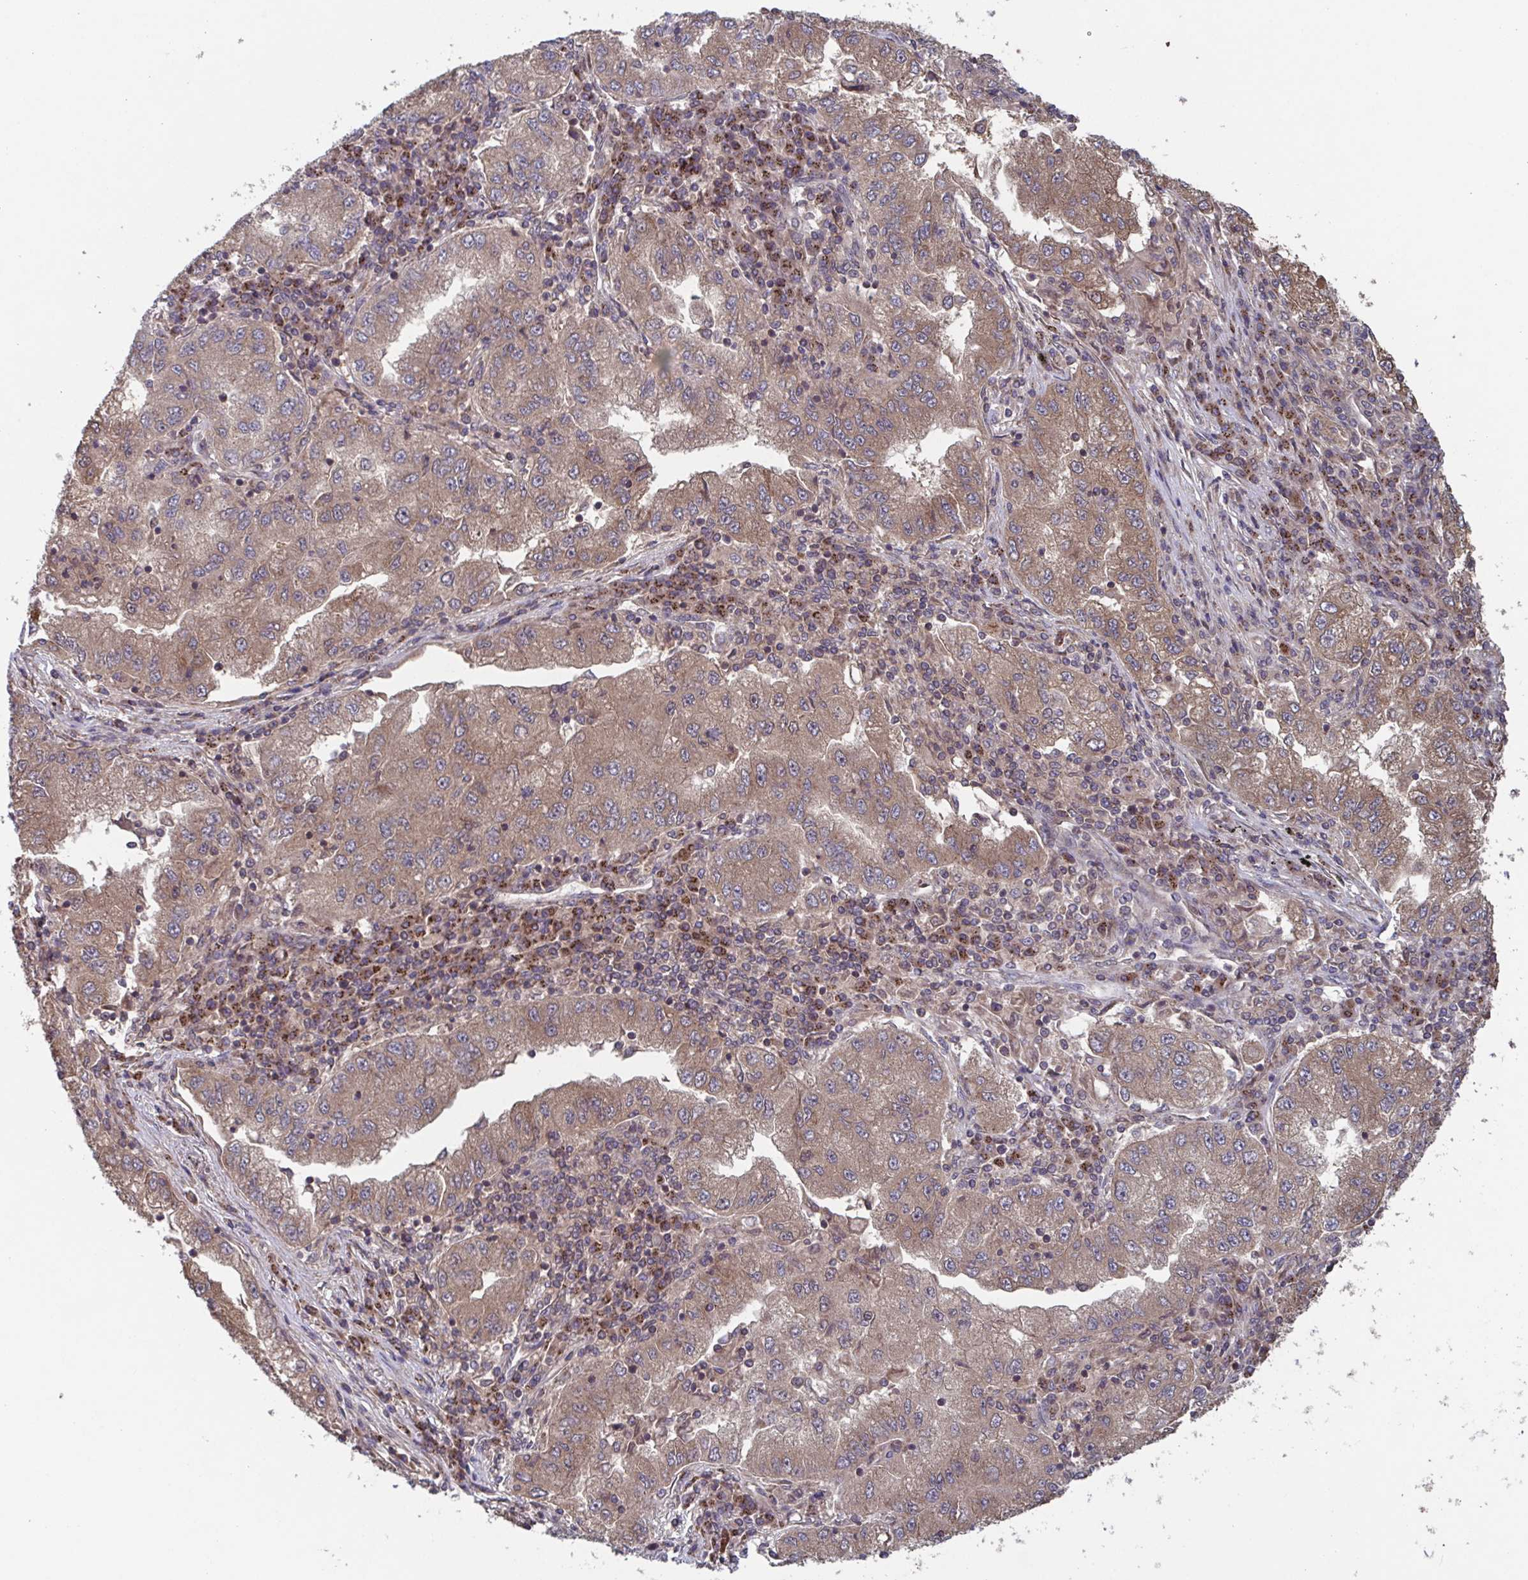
{"staining": {"intensity": "moderate", "quantity": ">75%", "location": "cytoplasmic/membranous"}, "tissue": "lung cancer", "cell_type": "Tumor cells", "image_type": "cancer", "snomed": [{"axis": "morphology", "description": "Adenocarcinoma, NOS"}, {"axis": "morphology", "description": "Adenocarcinoma primary or metastatic"}, {"axis": "topography", "description": "Lung"}], "caption": "Immunohistochemistry (IHC) photomicrograph of neoplastic tissue: lung cancer (adenocarcinoma) stained using immunohistochemistry shows medium levels of moderate protein expression localized specifically in the cytoplasmic/membranous of tumor cells, appearing as a cytoplasmic/membranous brown color.", "gene": "COPB1", "patient": {"sex": "male", "age": 74}}